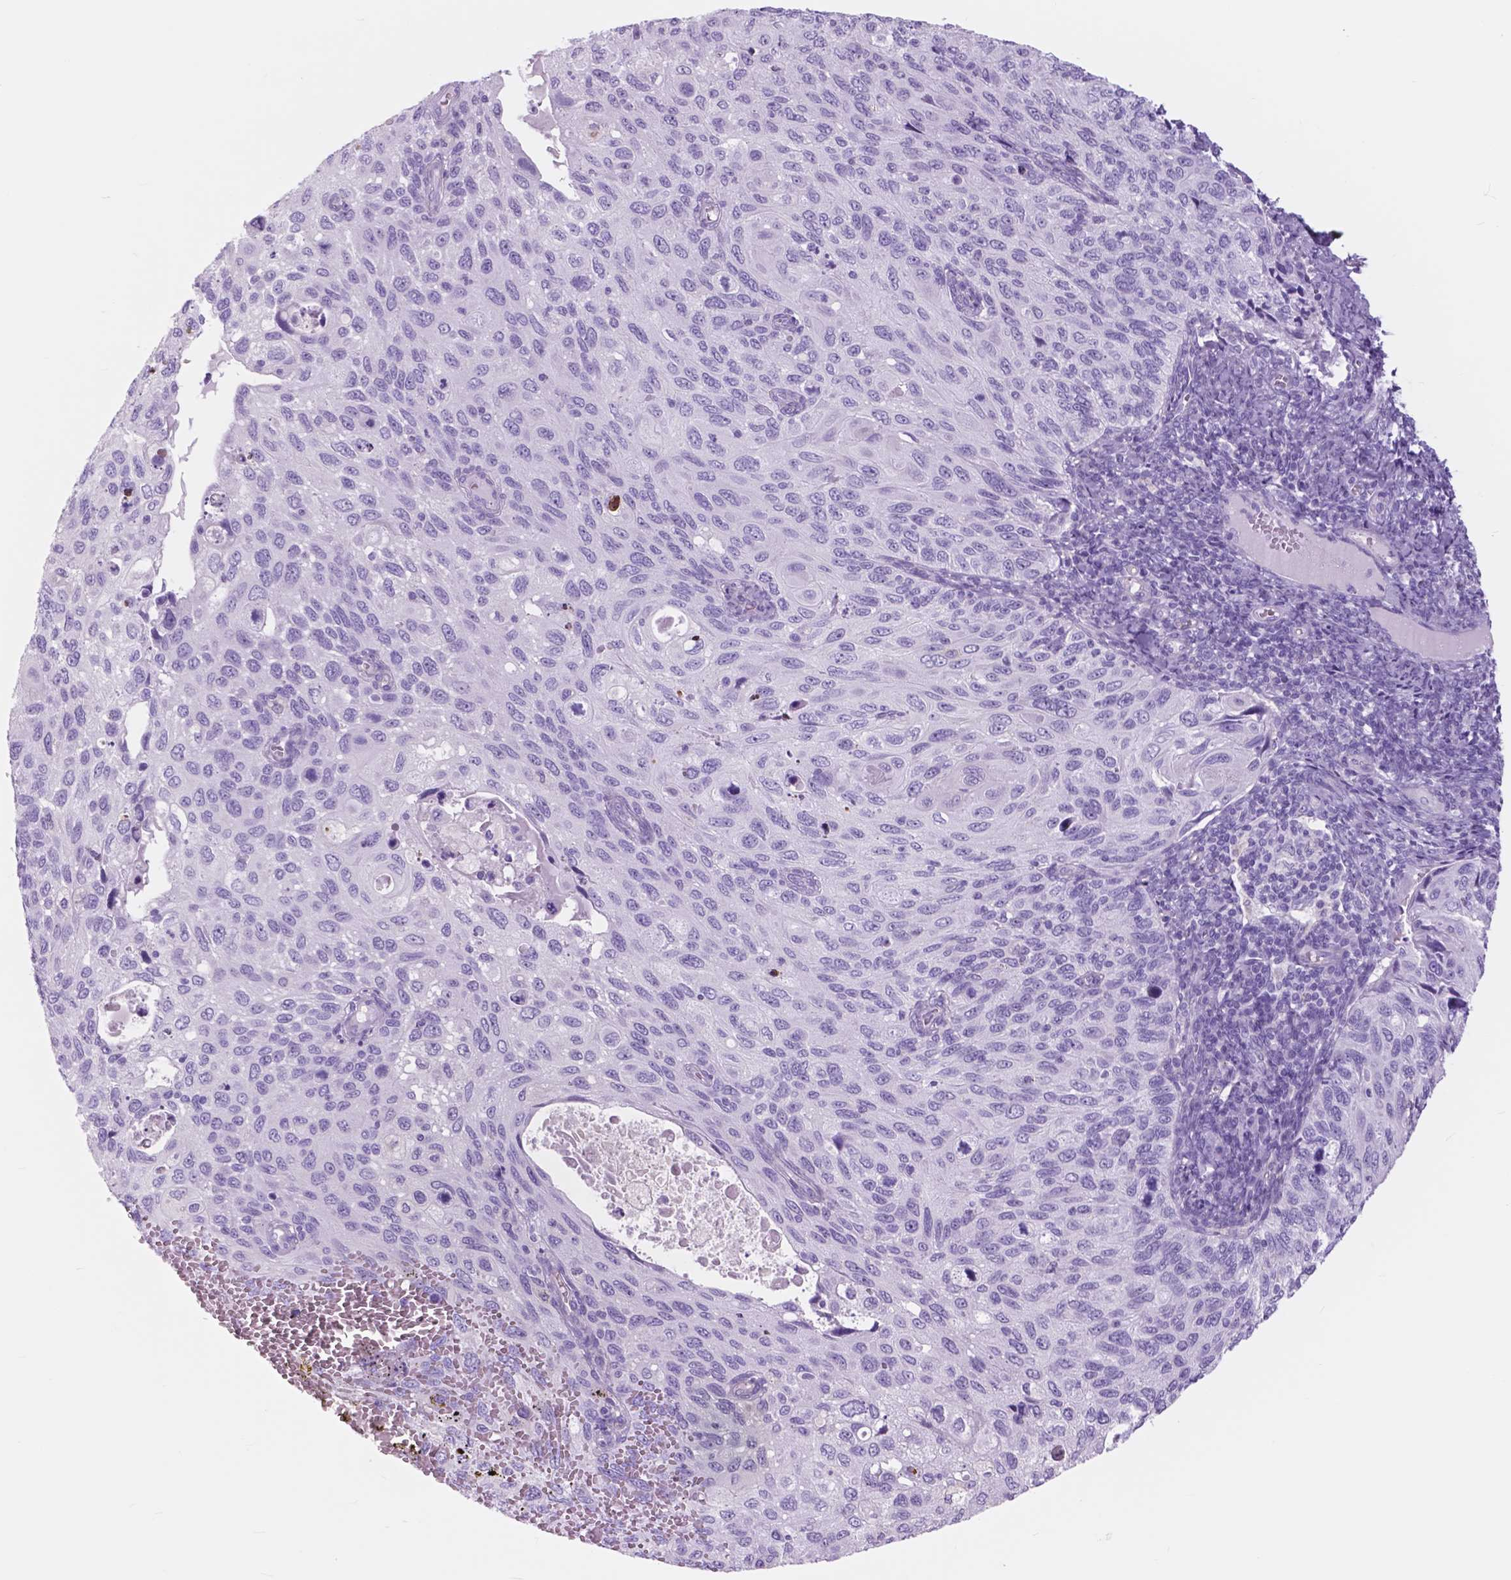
{"staining": {"intensity": "negative", "quantity": "none", "location": "none"}, "tissue": "cervical cancer", "cell_type": "Tumor cells", "image_type": "cancer", "snomed": [{"axis": "morphology", "description": "Squamous cell carcinoma, NOS"}, {"axis": "topography", "description": "Cervix"}], "caption": "The micrograph displays no staining of tumor cells in cervical squamous cell carcinoma.", "gene": "FXYD2", "patient": {"sex": "female", "age": 70}}